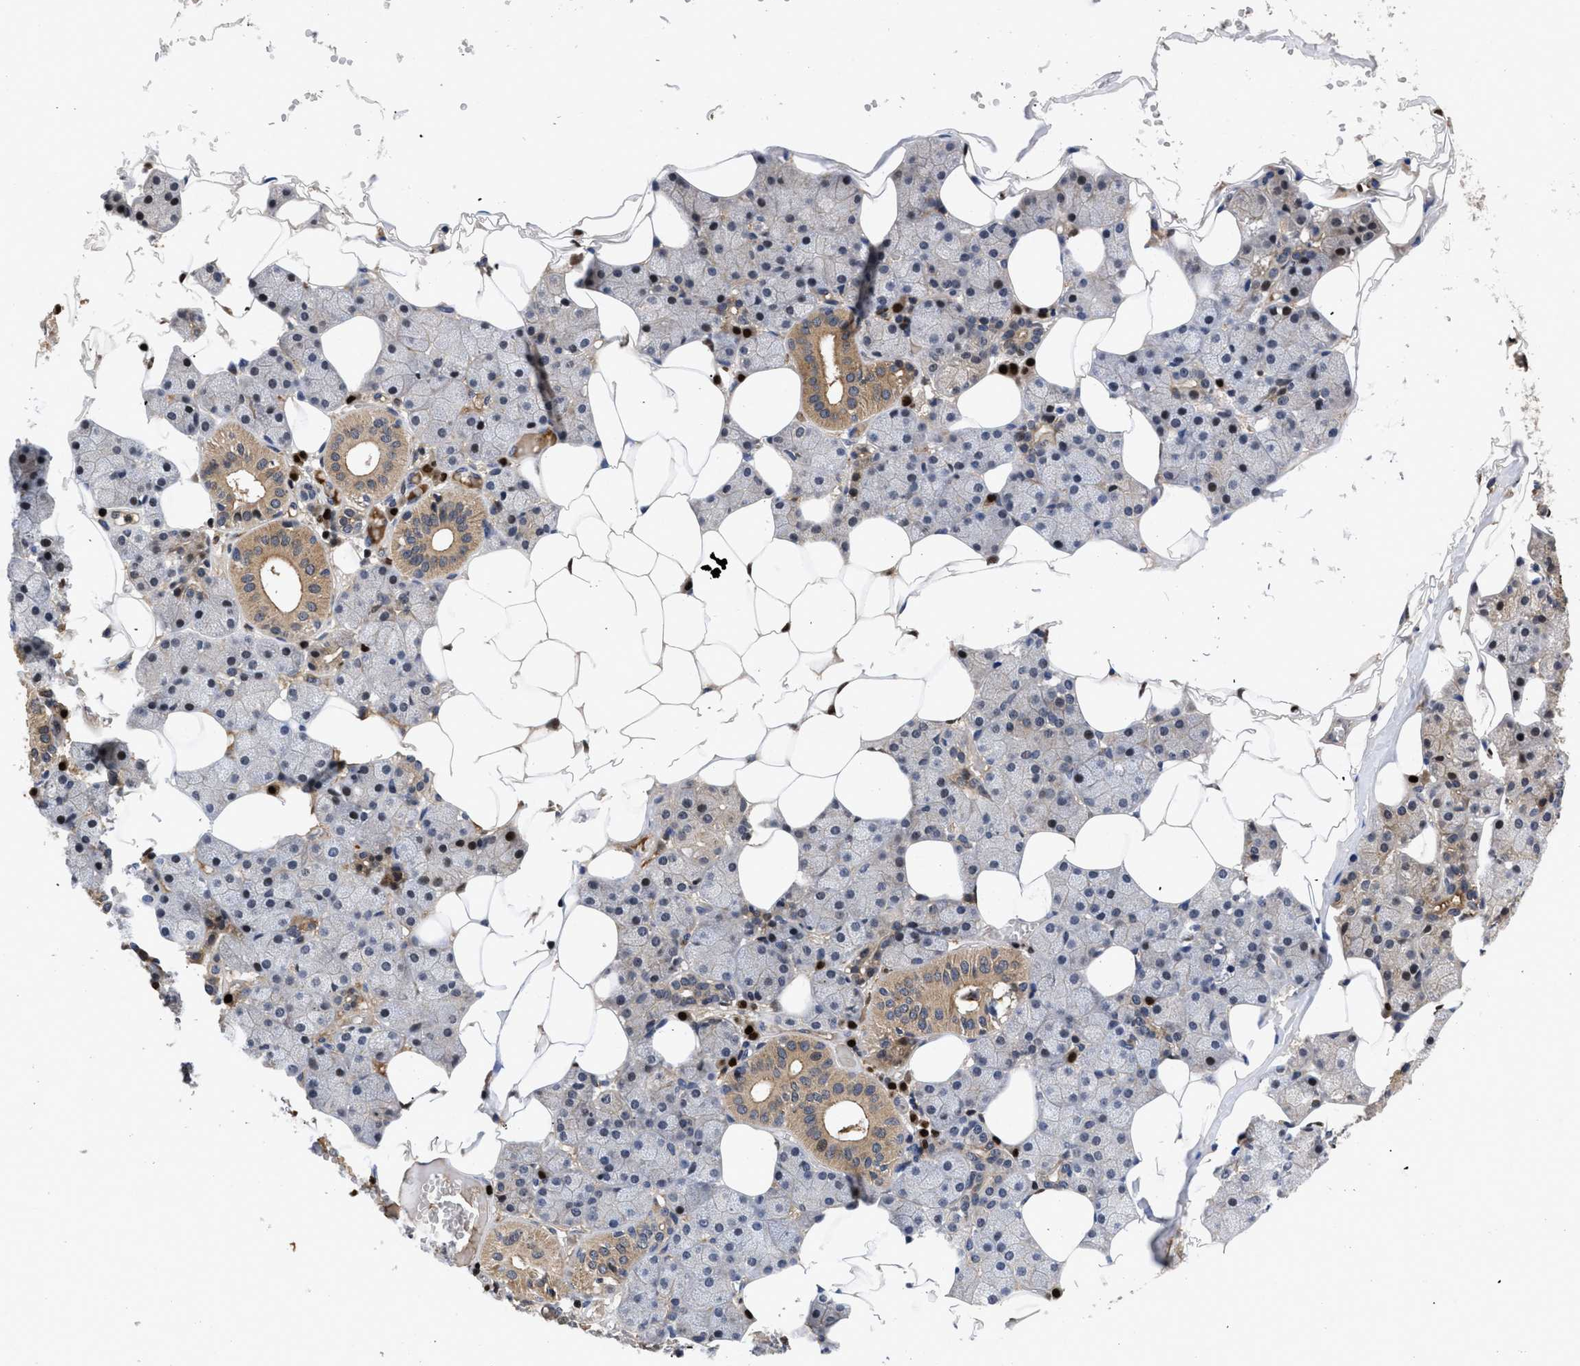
{"staining": {"intensity": "strong", "quantity": "25%-75%", "location": "cytoplasmic/membranous,nuclear"}, "tissue": "salivary gland", "cell_type": "Glandular cells", "image_type": "normal", "snomed": [{"axis": "morphology", "description": "Normal tissue, NOS"}, {"axis": "topography", "description": "Salivary gland"}], "caption": "Unremarkable salivary gland shows strong cytoplasmic/membranous,nuclear staining in about 25%-75% of glandular cells (DAB (3,3'-diaminobenzidine) = brown stain, brightfield microscopy at high magnification)..", "gene": "FAM200A", "patient": {"sex": "female", "age": 33}}